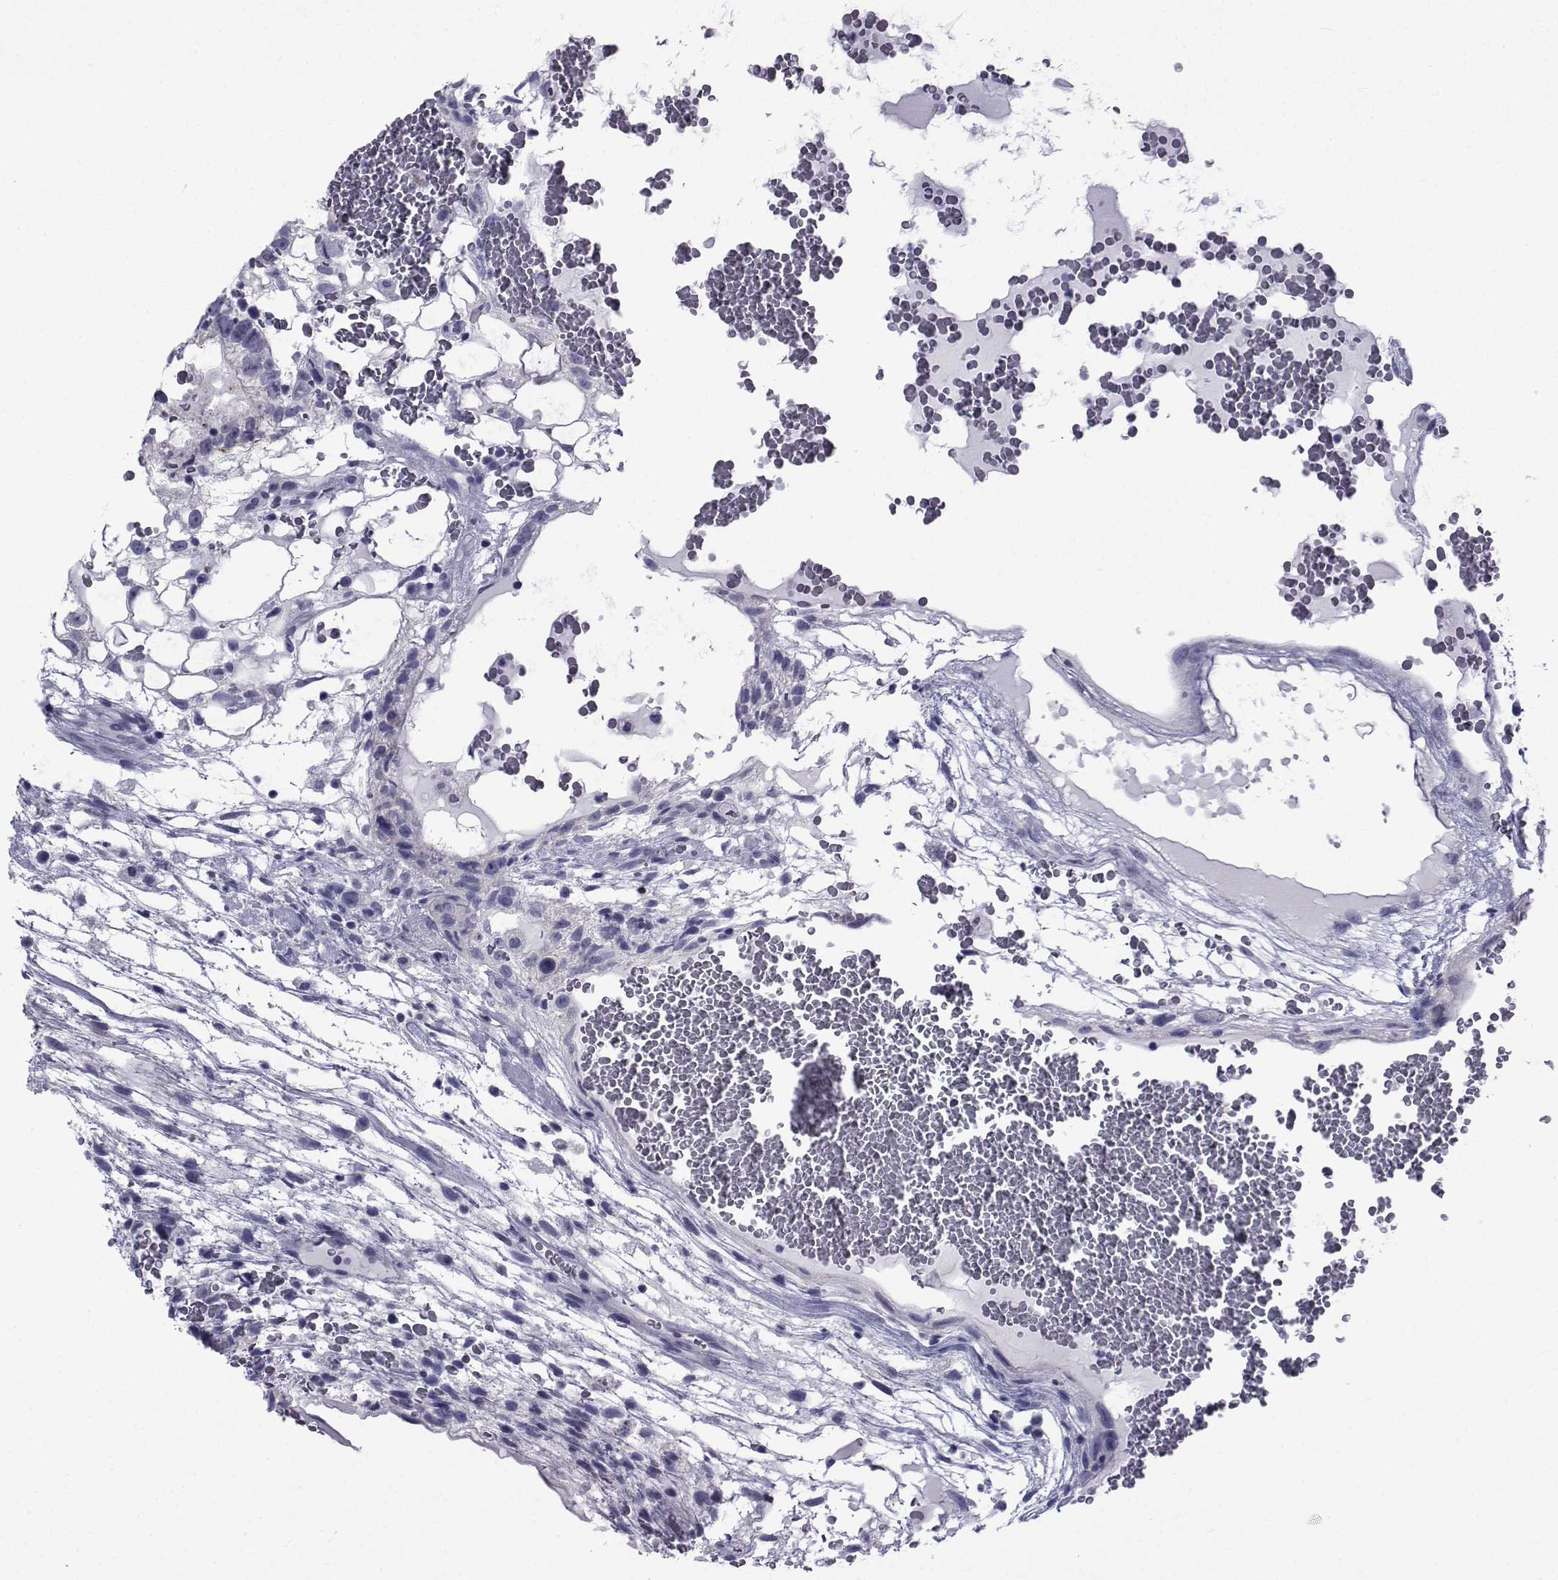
{"staining": {"intensity": "negative", "quantity": "none", "location": "none"}, "tissue": "testis cancer", "cell_type": "Tumor cells", "image_type": "cancer", "snomed": [{"axis": "morphology", "description": "Normal tissue, NOS"}, {"axis": "morphology", "description": "Carcinoma, Embryonal, NOS"}, {"axis": "topography", "description": "Testis"}], "caption": "Embryonal carcinoma (testis) stained for a protein using immunohistochemistry (IHC) exhibits no positivity tumor cells.", "gene": "PDE6H", "patient": {"sex": "male", "age": 32}}